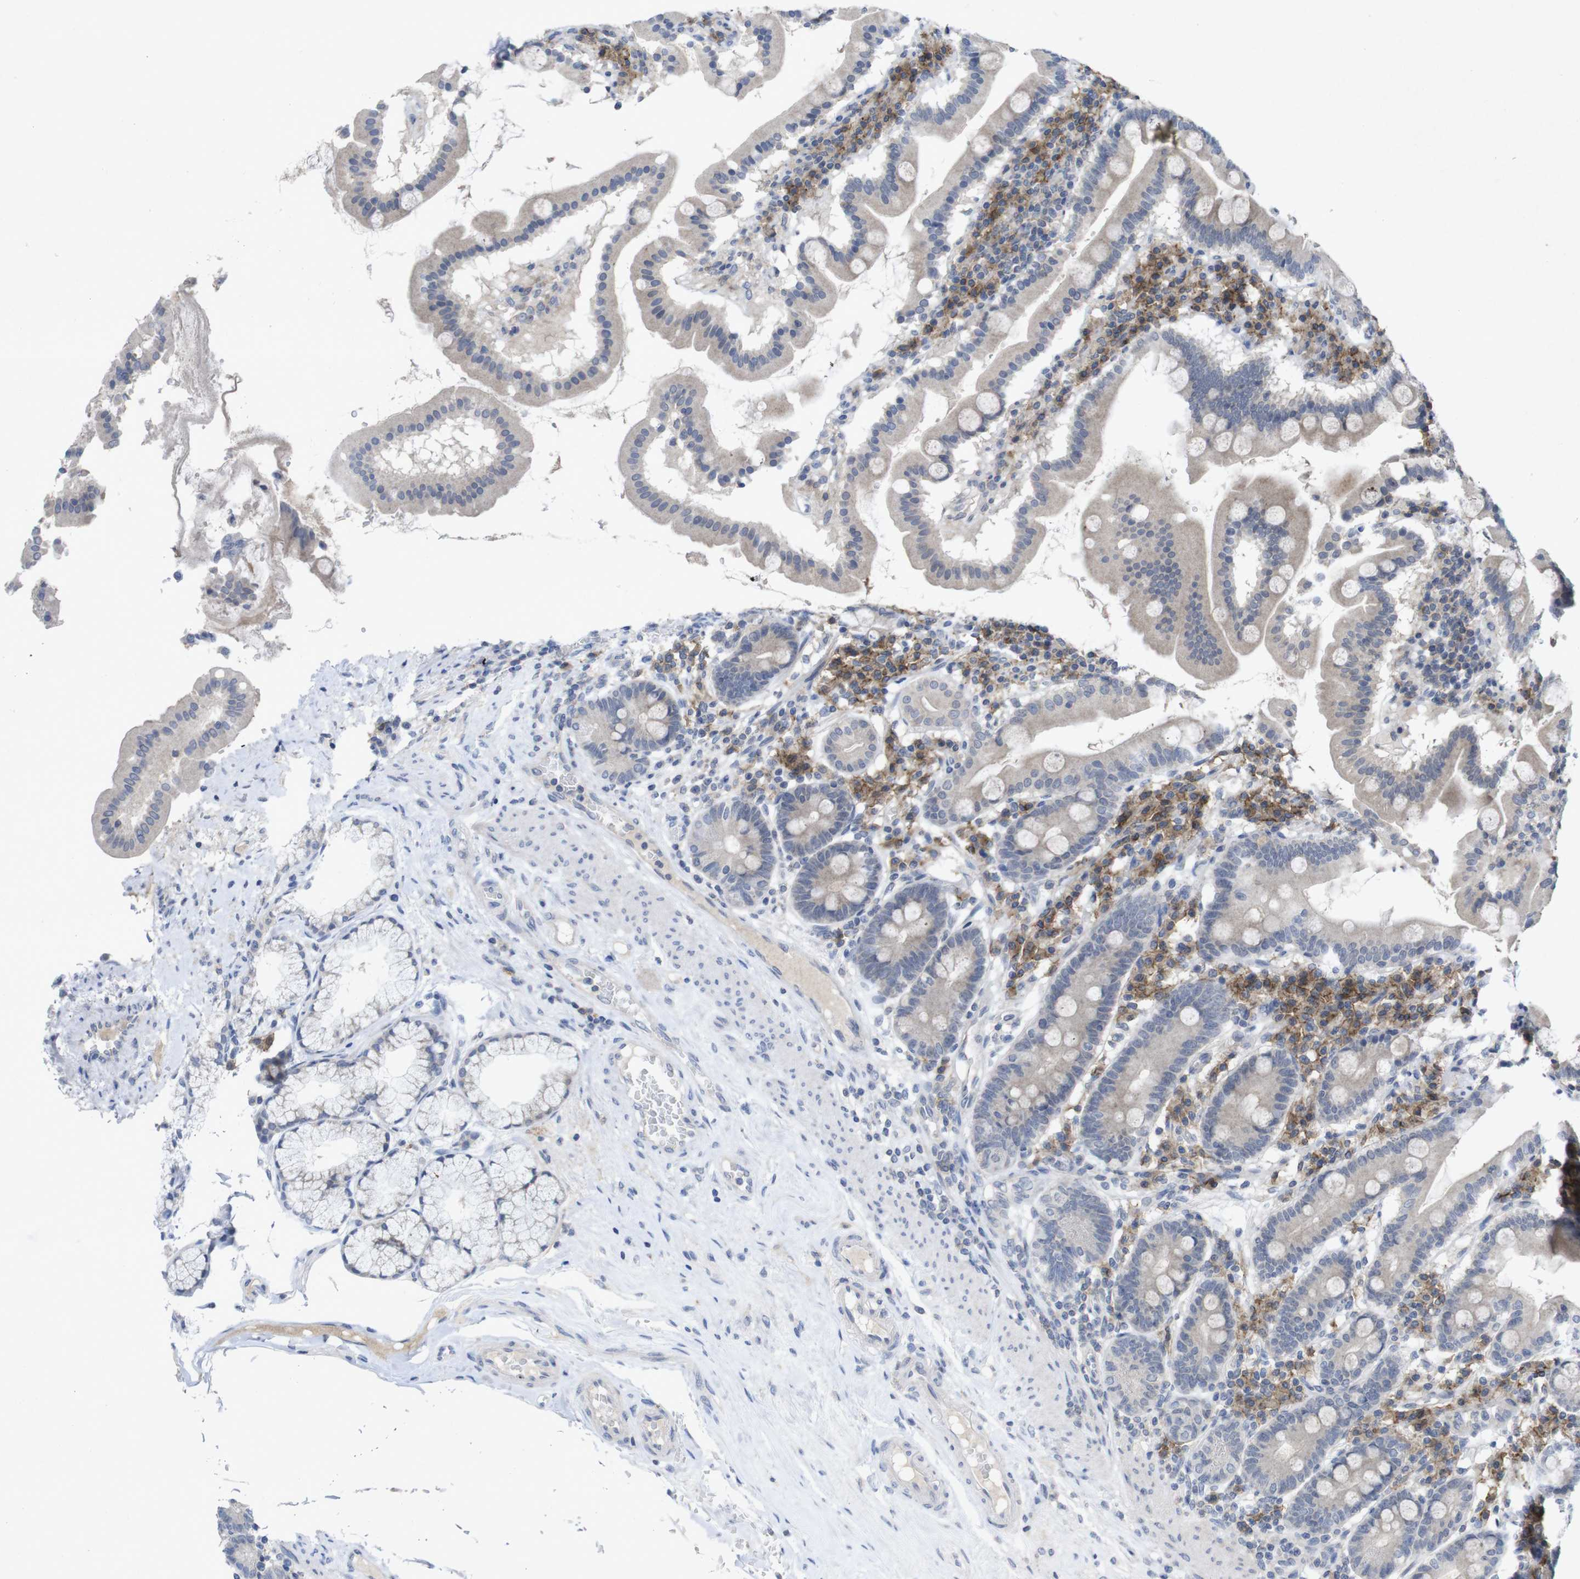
{"staining": {"intensity": "negative", "quantity": "none", "location": "none"}, "tissue": "duodenum", "cell_type": "Glandular cells", "image_type": "normal", "snomed": [{"axis": "morphology", "description": "Normal tissue, NOS"}, {"axis": "topography", "description": "Duodenum"}], "caption": "An IHC micrograph of normal duodenum is shown. There is no staining in glandular cells of duodenum.", "gene": "SLAMF7", "patient": {"sex": "male", "age": 50}}